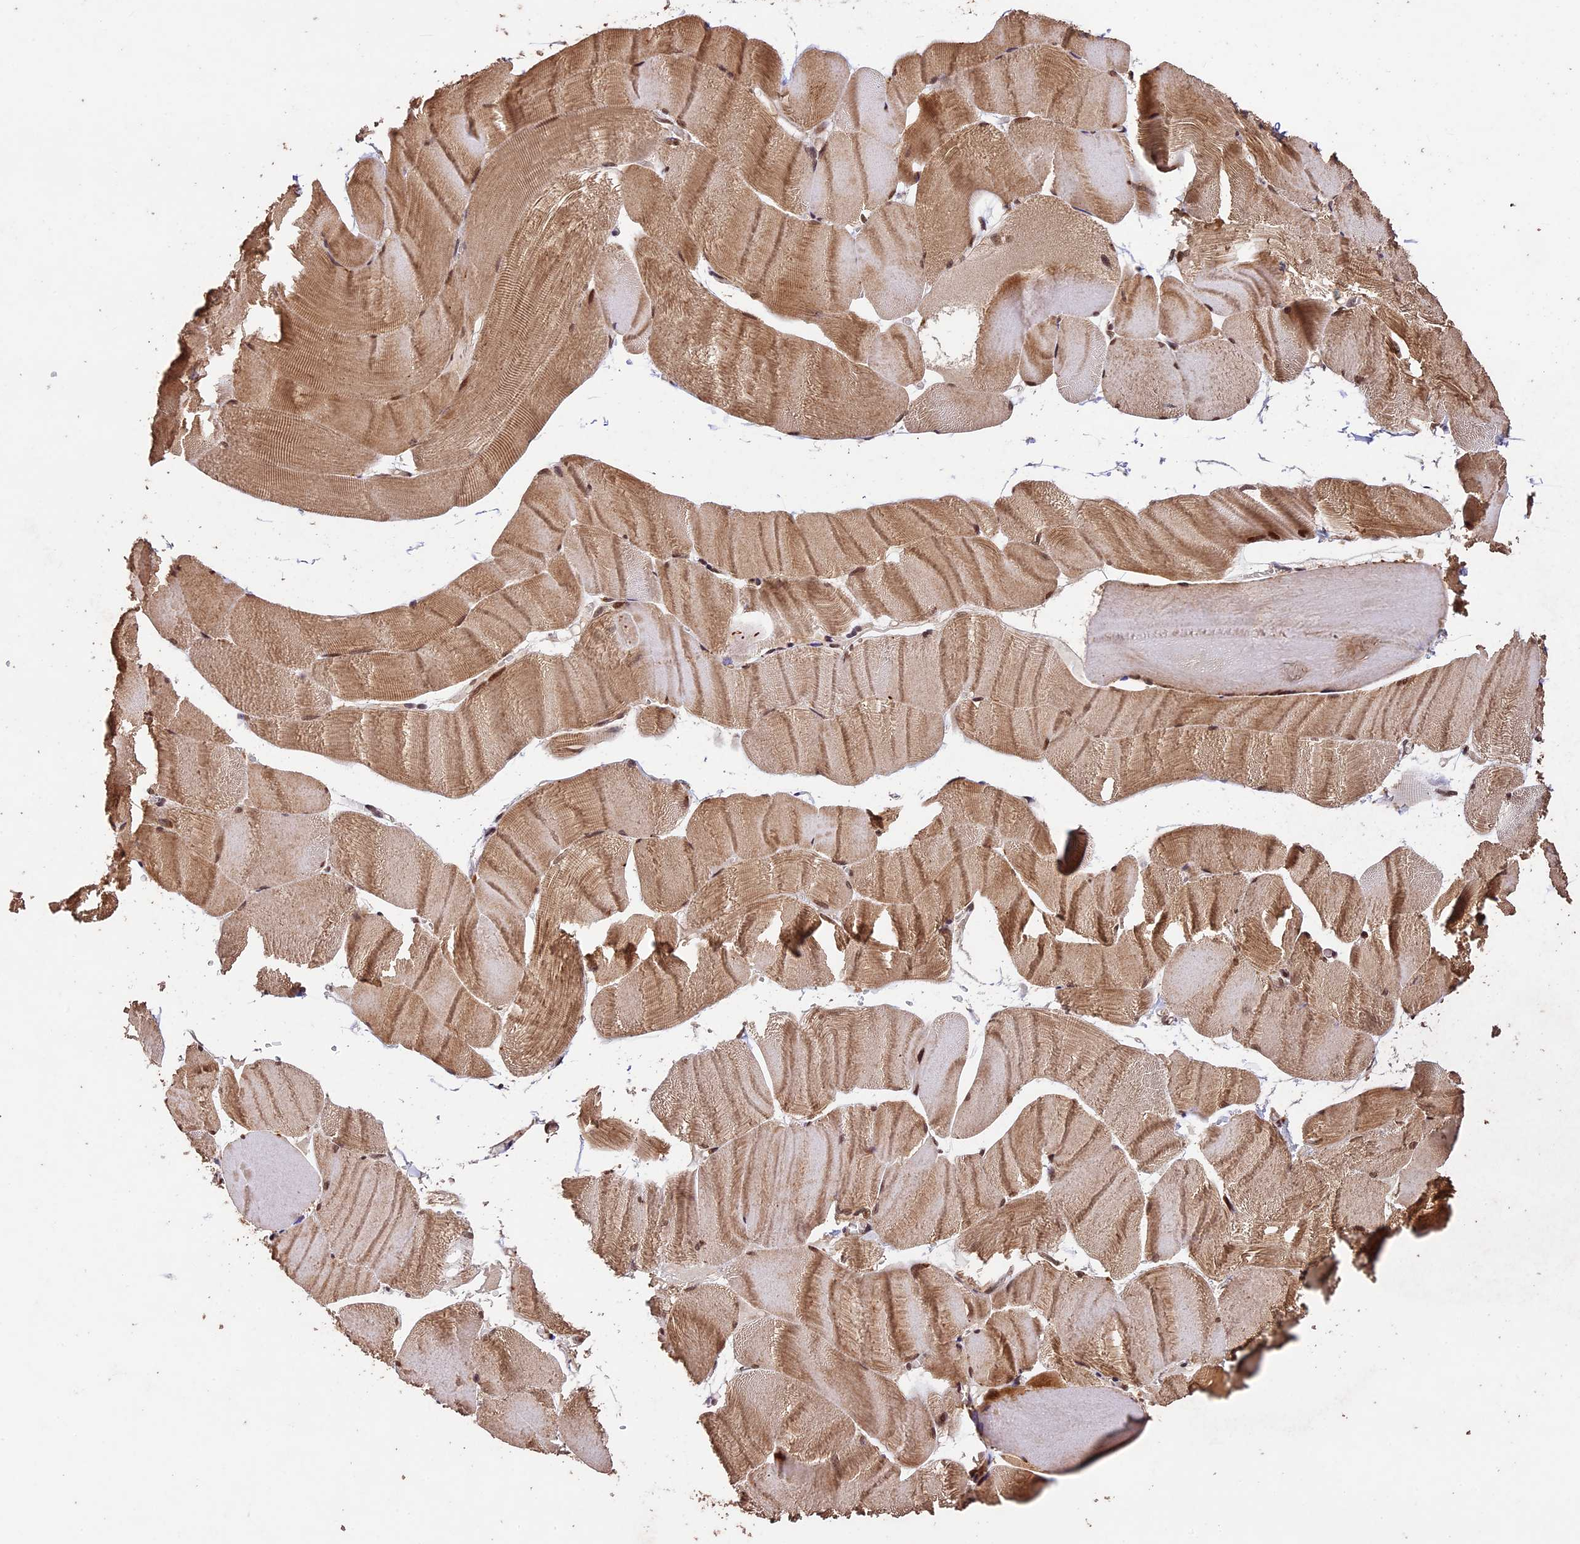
{"staining": {"intensity": "moderate", "quantity": ">75%", "location": "cytoplasmic/membranous,nuclear"}, "tissue": "skeletal muscle", "cell_type": "Myocytes", "image_type": "normal", "snomed": [{"axis": "morphology", "description": "Normal tissue, NOS"}, {"axis": "morphology", "description": "Basal cell carcinoma"}, {"axis": "topography", "description": "Skeletal muscle"}], "caption": "This histopathology image shows immunohistochemistry staining of normal human skeletal muscle, with medium moderate cytoplasmic/membranous,nuclear positivity in about >75% of myocytes.", "gene": "CDKN2AIP", "patient": {"sex": "female", "age": 64}}